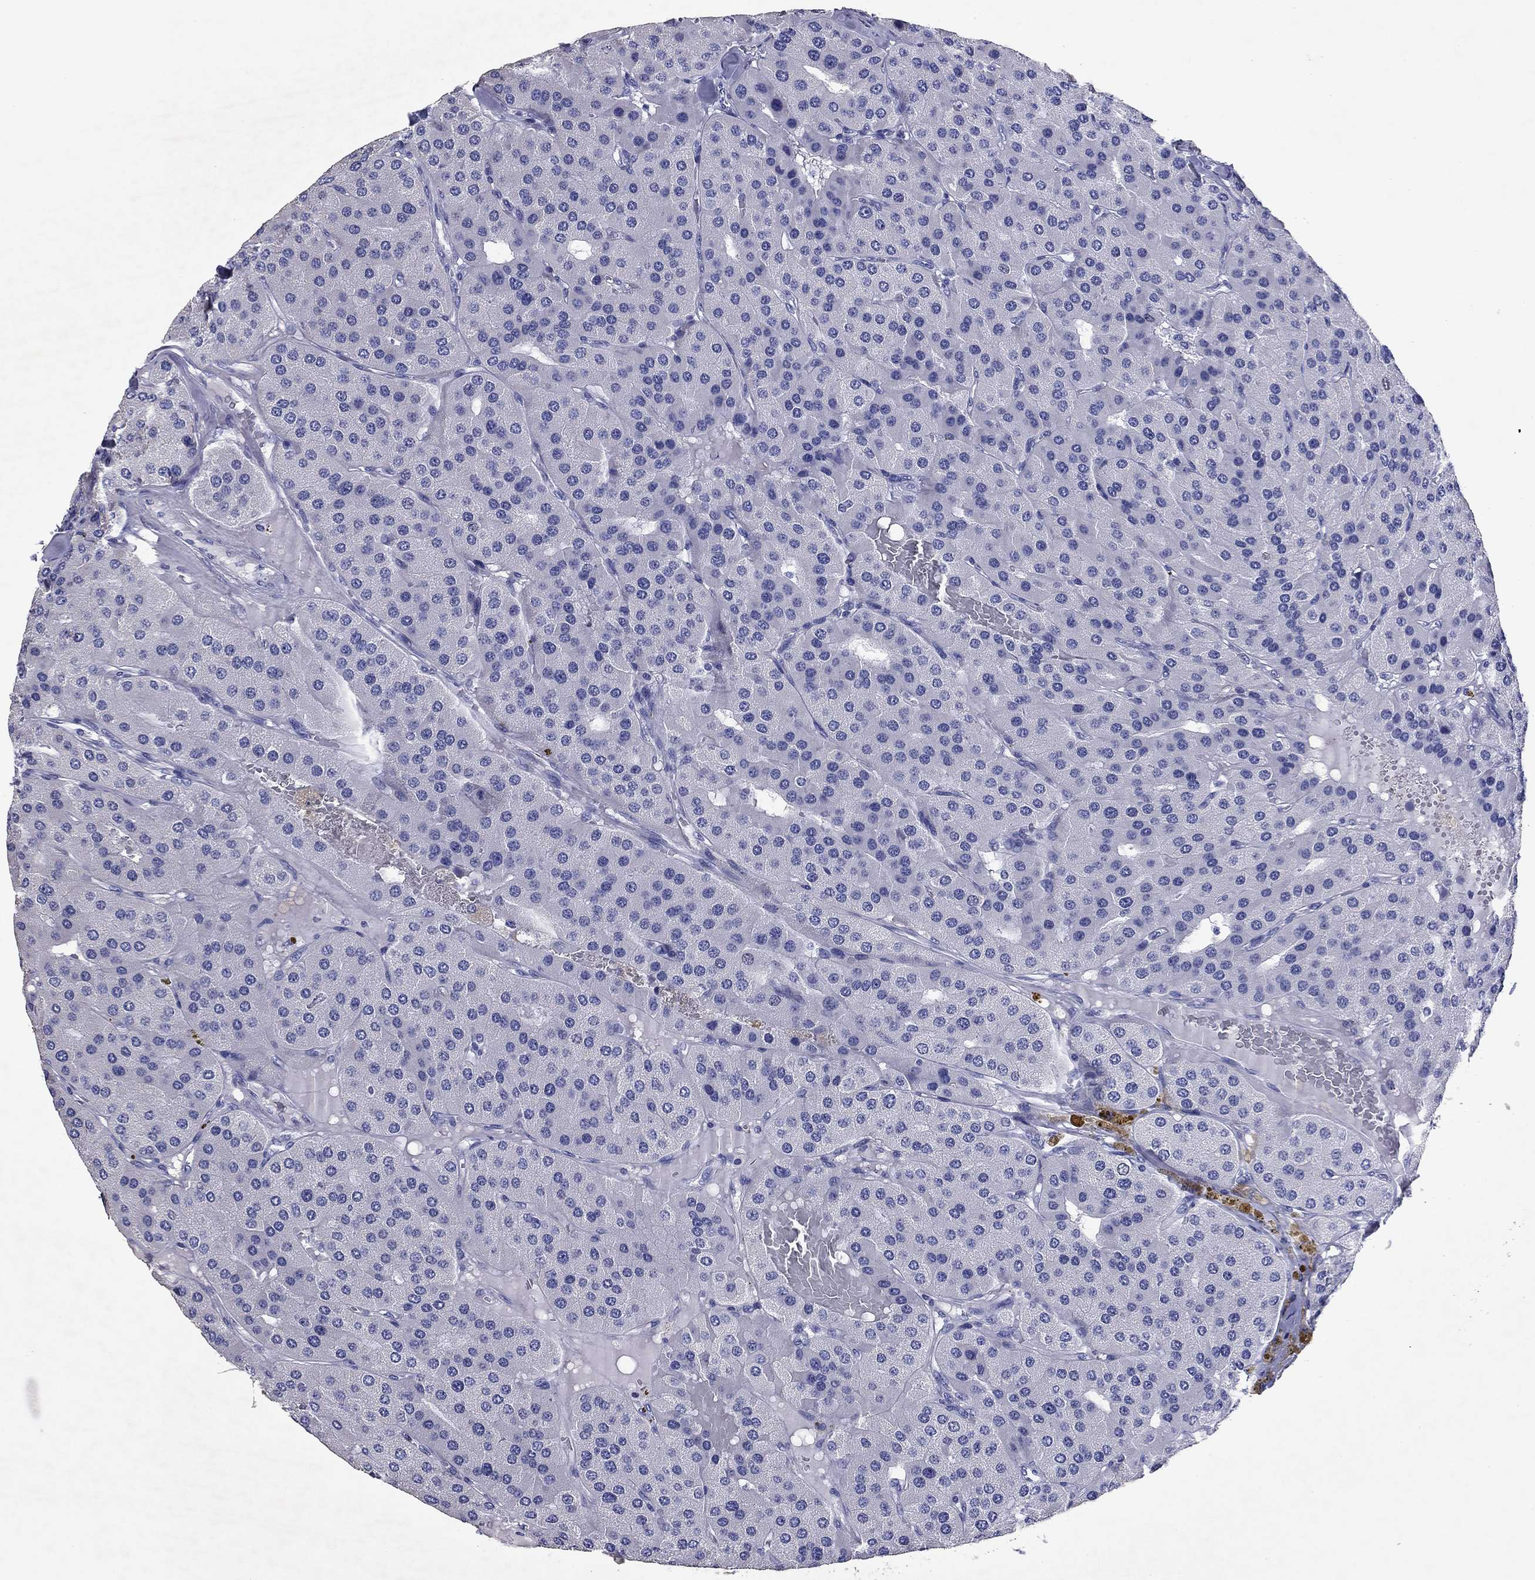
{"staining": {"intensity": "negative", "quantity": "none", "location": "none"}, "tissue": "parathyroid gland", "cell_type": "Glandular cells", "image_type": "normal", "snomed": [{"axis": "morphology", "description": "Normal tissue, NOS"}, {"axis": "morphology", "description": "Adenoma, NOS"}, {"axis": "topography", "description": "Parathyroid gland"}], "caption": "There is no significant staining in glandular cells of parathyroid gland. The staining was performed using DAB to visualize the protein expression in brown, while the nuclei were stained in blue with hematoxylin (Magnification: 20x).", "gene": "GZMK", "patient": {"sex": "female", "age": 86}}